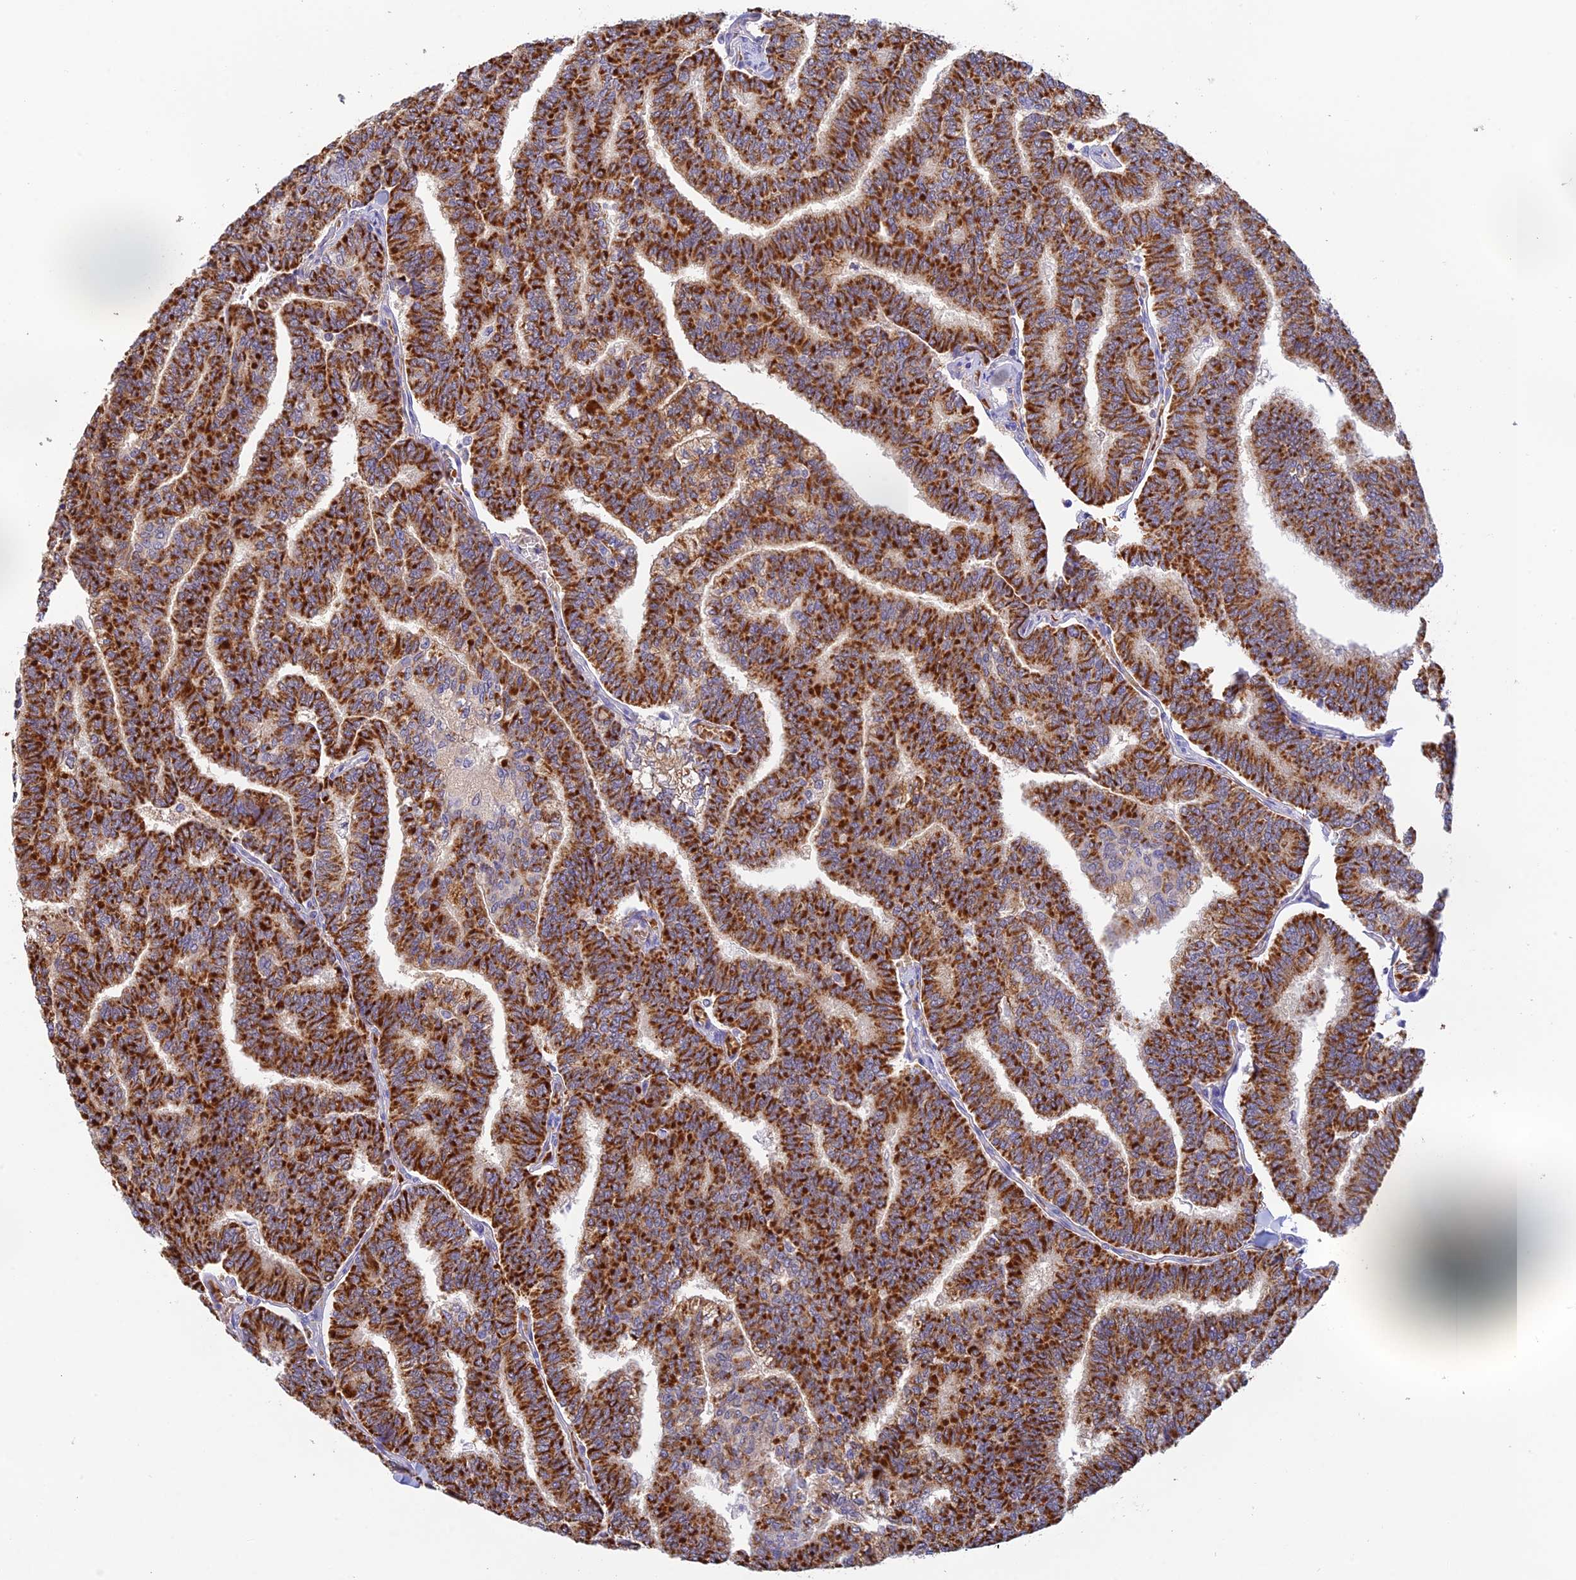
{"staining": {"intensity": "strong", "quantity": ">75%", "location": "cytoplasmic/membranous"}, "tissue": "thyroid cancer", "cell_type": "Tumor cells", "image_type": "cancer", "snomed": [{"axis": "morphology", "description": "Papillary adenocarcinoma, NOS"}, {"axis": "topography", "description": "Thyroid gland"}], "caption": "Immunohistochemical staining of human papillary adenocarcinoma (thyroid) shows high levels of strong cytoplasmic/membranous staining in approximately >75% of tumor cells.", "gene": "HDHD2", "patient": {"sex": "female", "age": 35}}